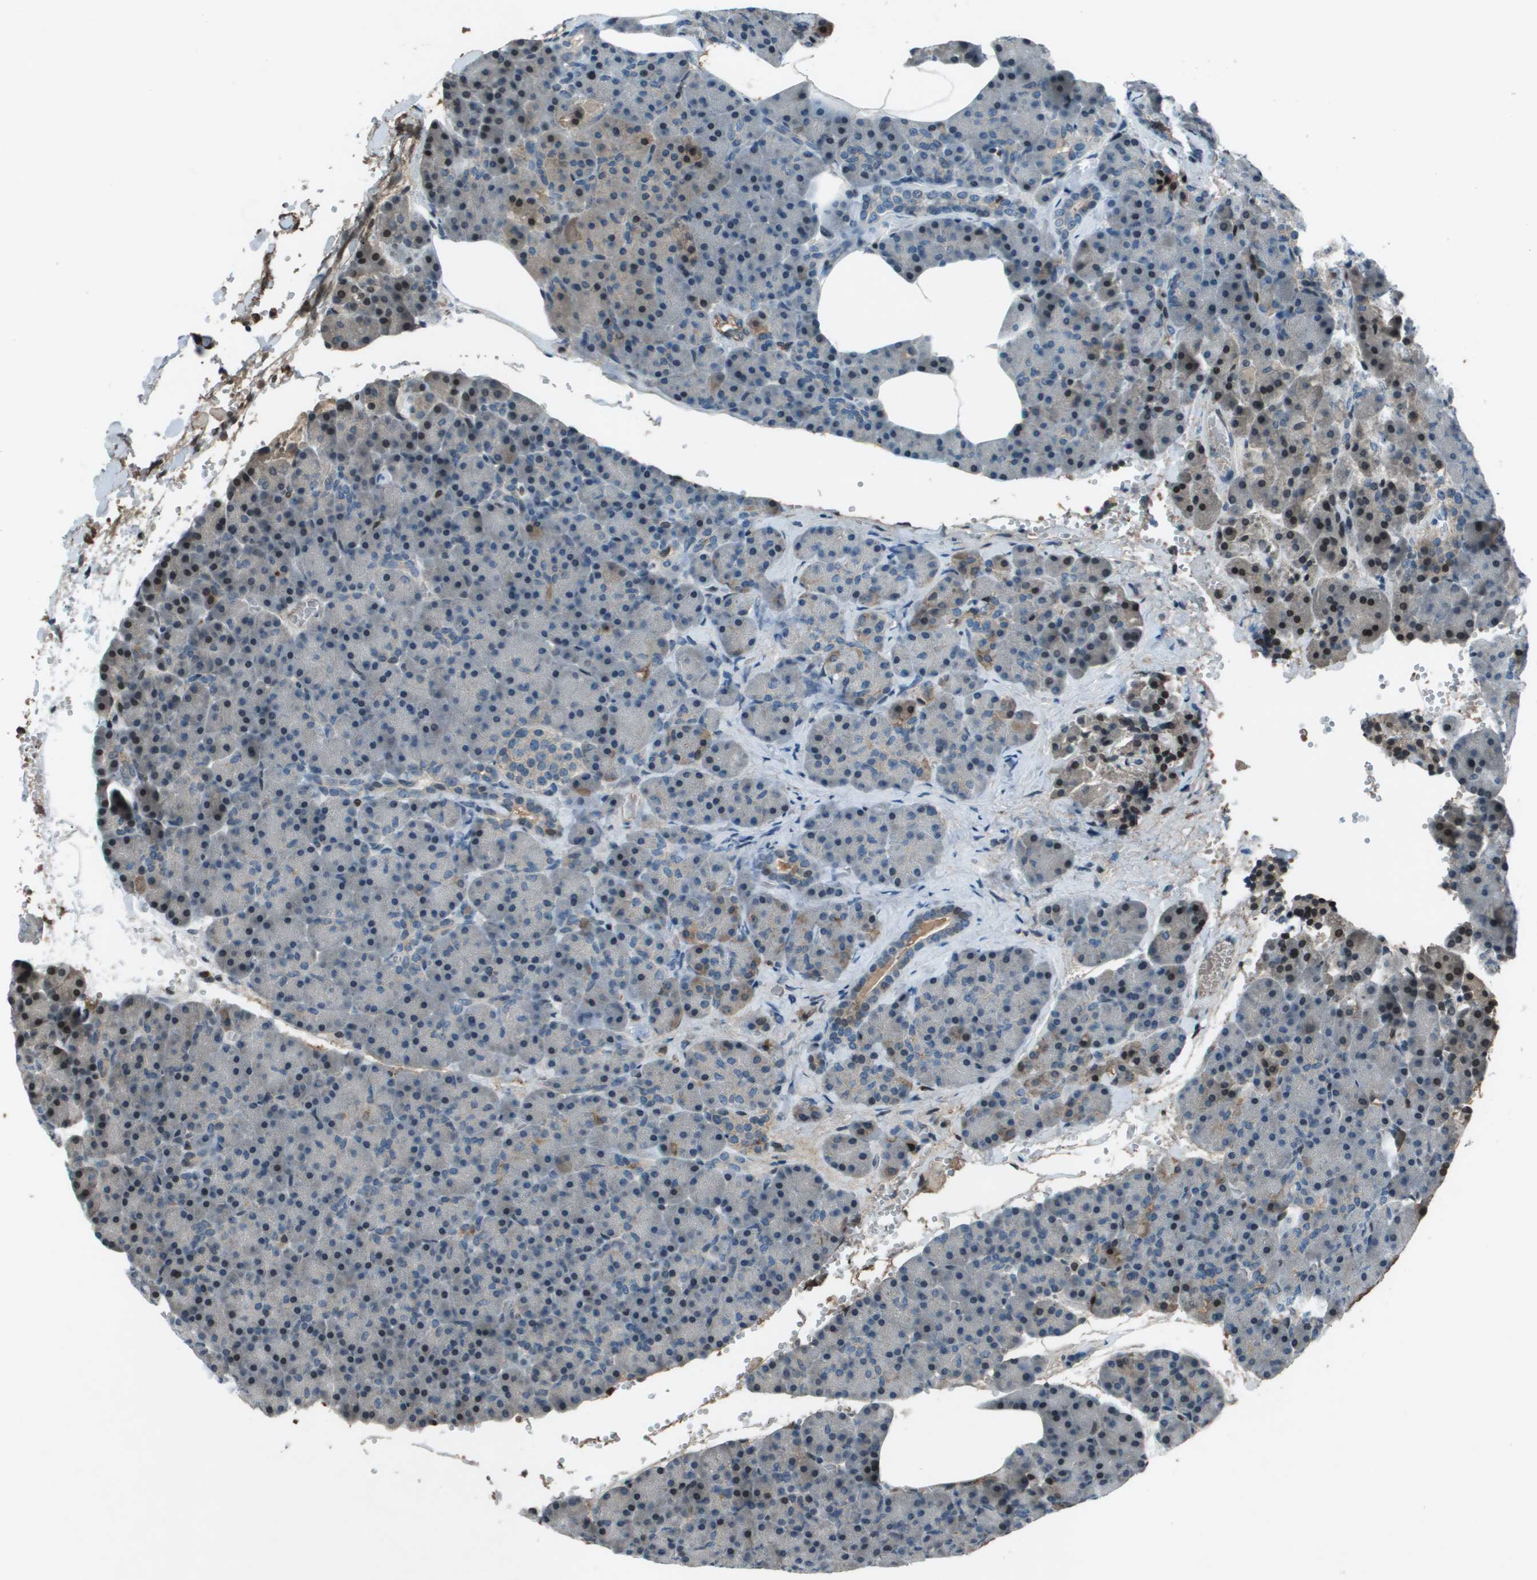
{"staining": {"intensity": "weak", "quantity": "<25%", "location": "cytoplasmic/membranous"}, "tissue": "pancreas", "cell_type": "Exocrine glandular cells", "image_type": "normal", "snomed": [{"axis": "morphology", "description": "Normal tissue, NOS"}, {"axis": "topography", "description": "Pancreas"}], "caption": "Exocrine glandular cells are negative for protein expression in unremarkable human pancreas.", "gene": "CXCL12", "patient": {"sex": "female", "age": 35}}